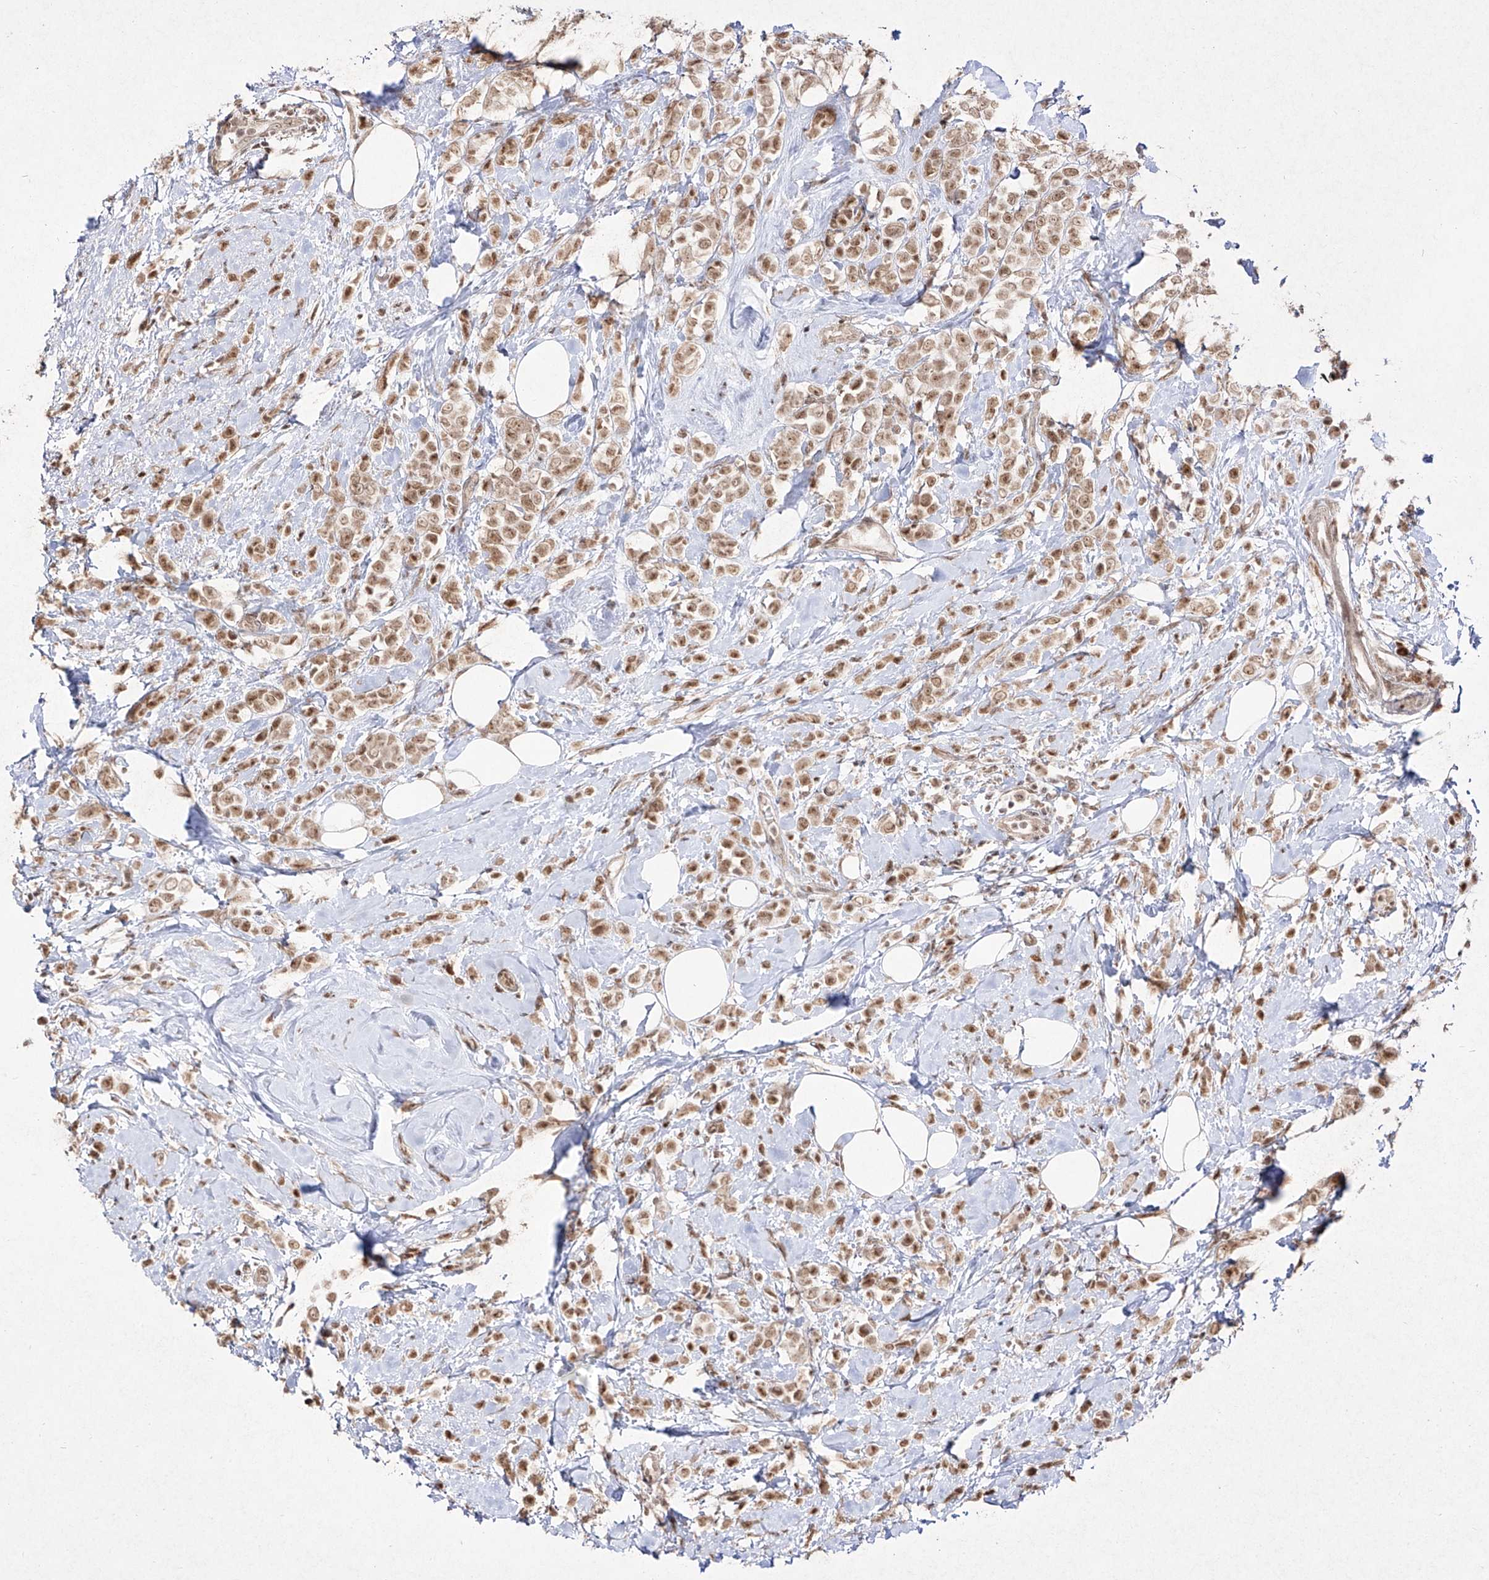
{"staining": {"intensity": "moderate", "quantity": ">75%", "location": "nuclear"}, "tissue": "breast cancer", "cell_type": "Tumor cells", "image_type": "cancer", "snomed": [{"axis": "morphology", "description": "Lobular carcinoma"}, {"axis": "topography", "description": "Breast"}], "caption": "Breast cancer stained for a protein displays moderate nuclear positivity in tumor cells.", "gene": "SNRNP27", "patient": {"sex": "female", "age": 47}}